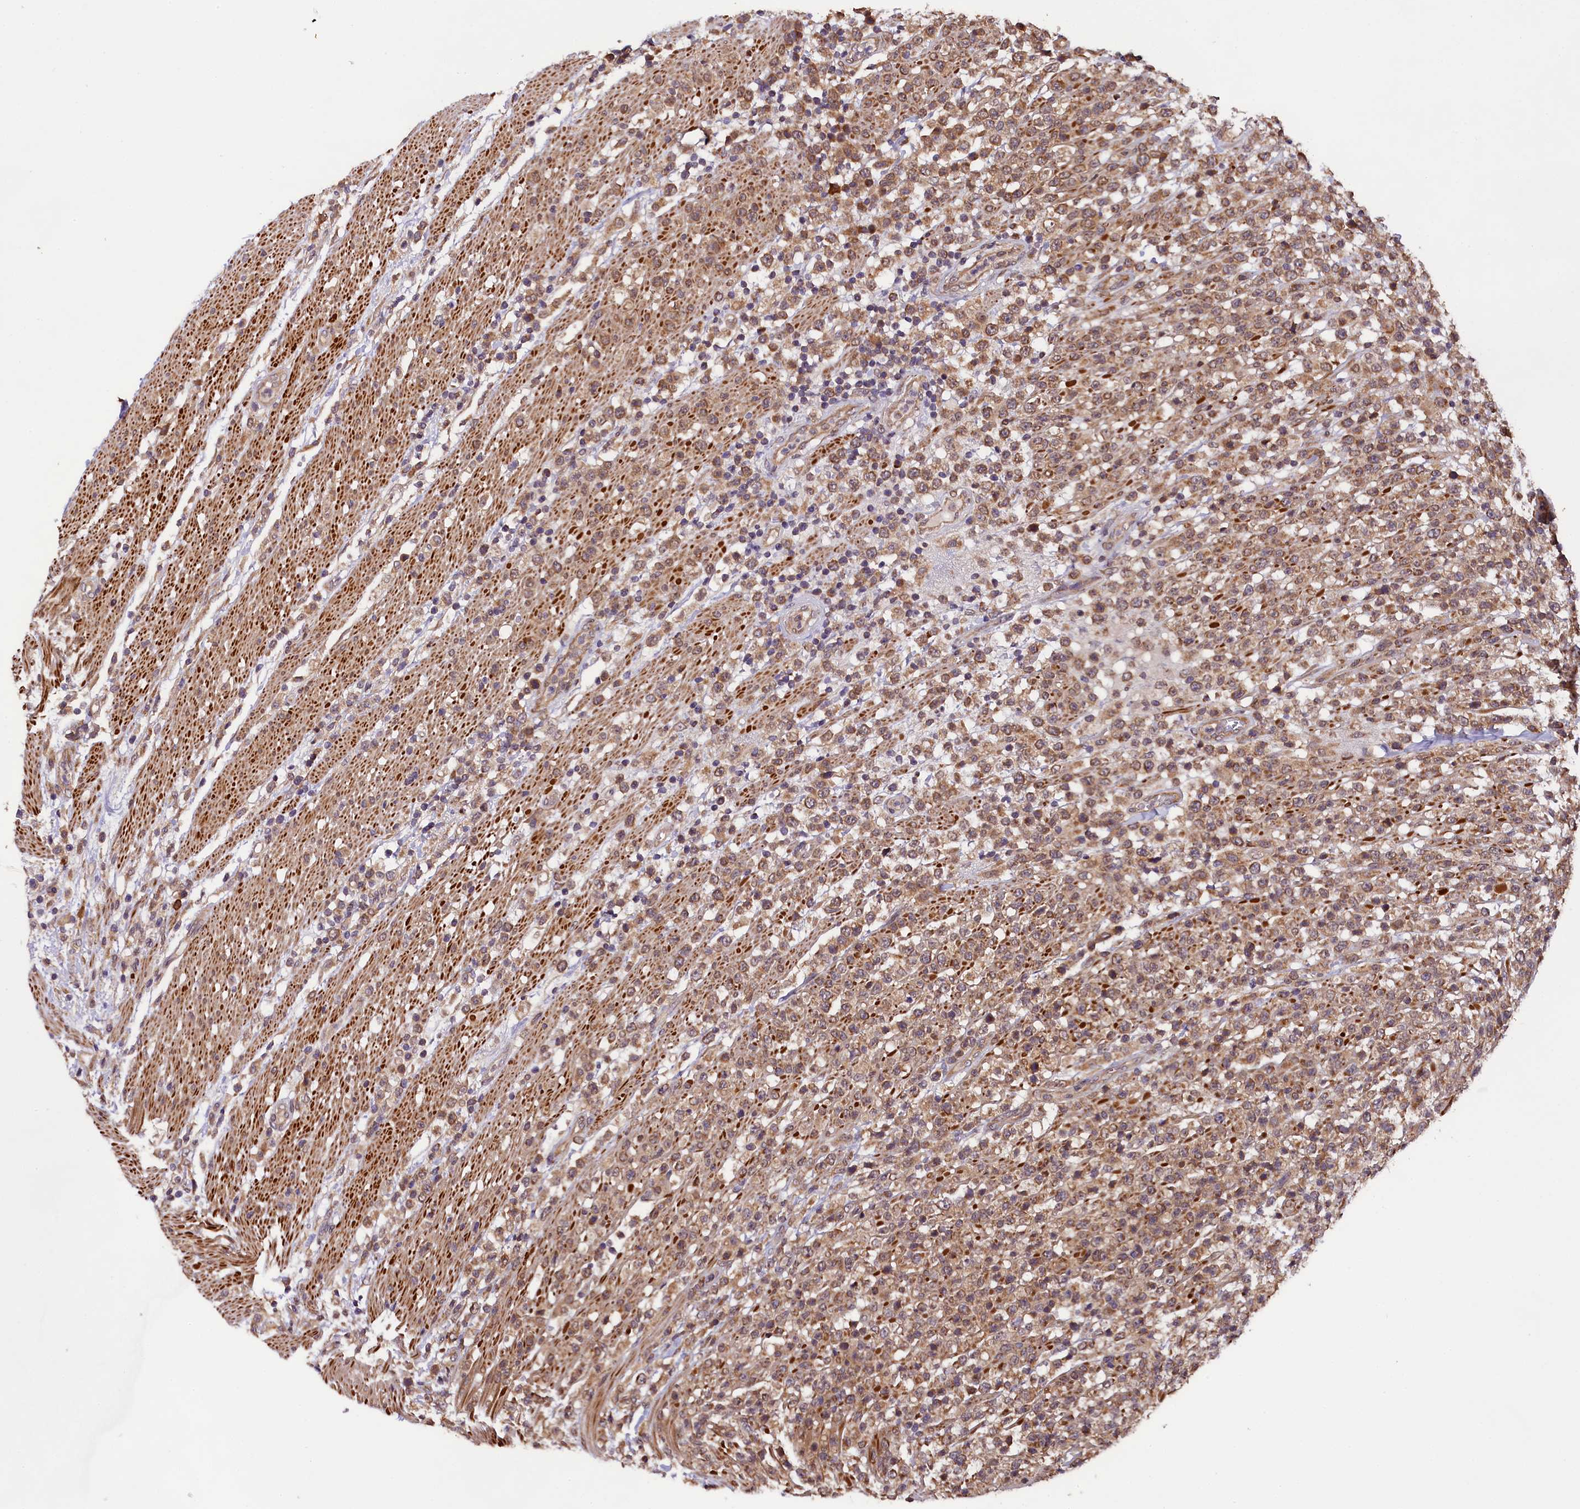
{"staining": {"intensity": "moderate", "quantity": "25%-75%", "location": "cytoplasmic/membranous"}, "tissue": "lymphoma", "cell_type": "Tumor cells", "image_type": "cancer", "snomed": [{"axis": "morphology", "description": "Malignant lymphoma, non-Hodgkin's type, High grade"}, {"axis": "topography", "description": "Colon"}], "caption": "Malignant lymphoma, non-Hodgkin's type (high-grade) stained with IHC exhibits moderate cytoplasmic/membranous positivity in about 25%-75% of tumor cells. Immunohistochemistry (ihc) stains the protein of interest in brown and the nuclei are stained blue.", "gene": "DOHH", "patient": {"sex": "female", "age": 53}}